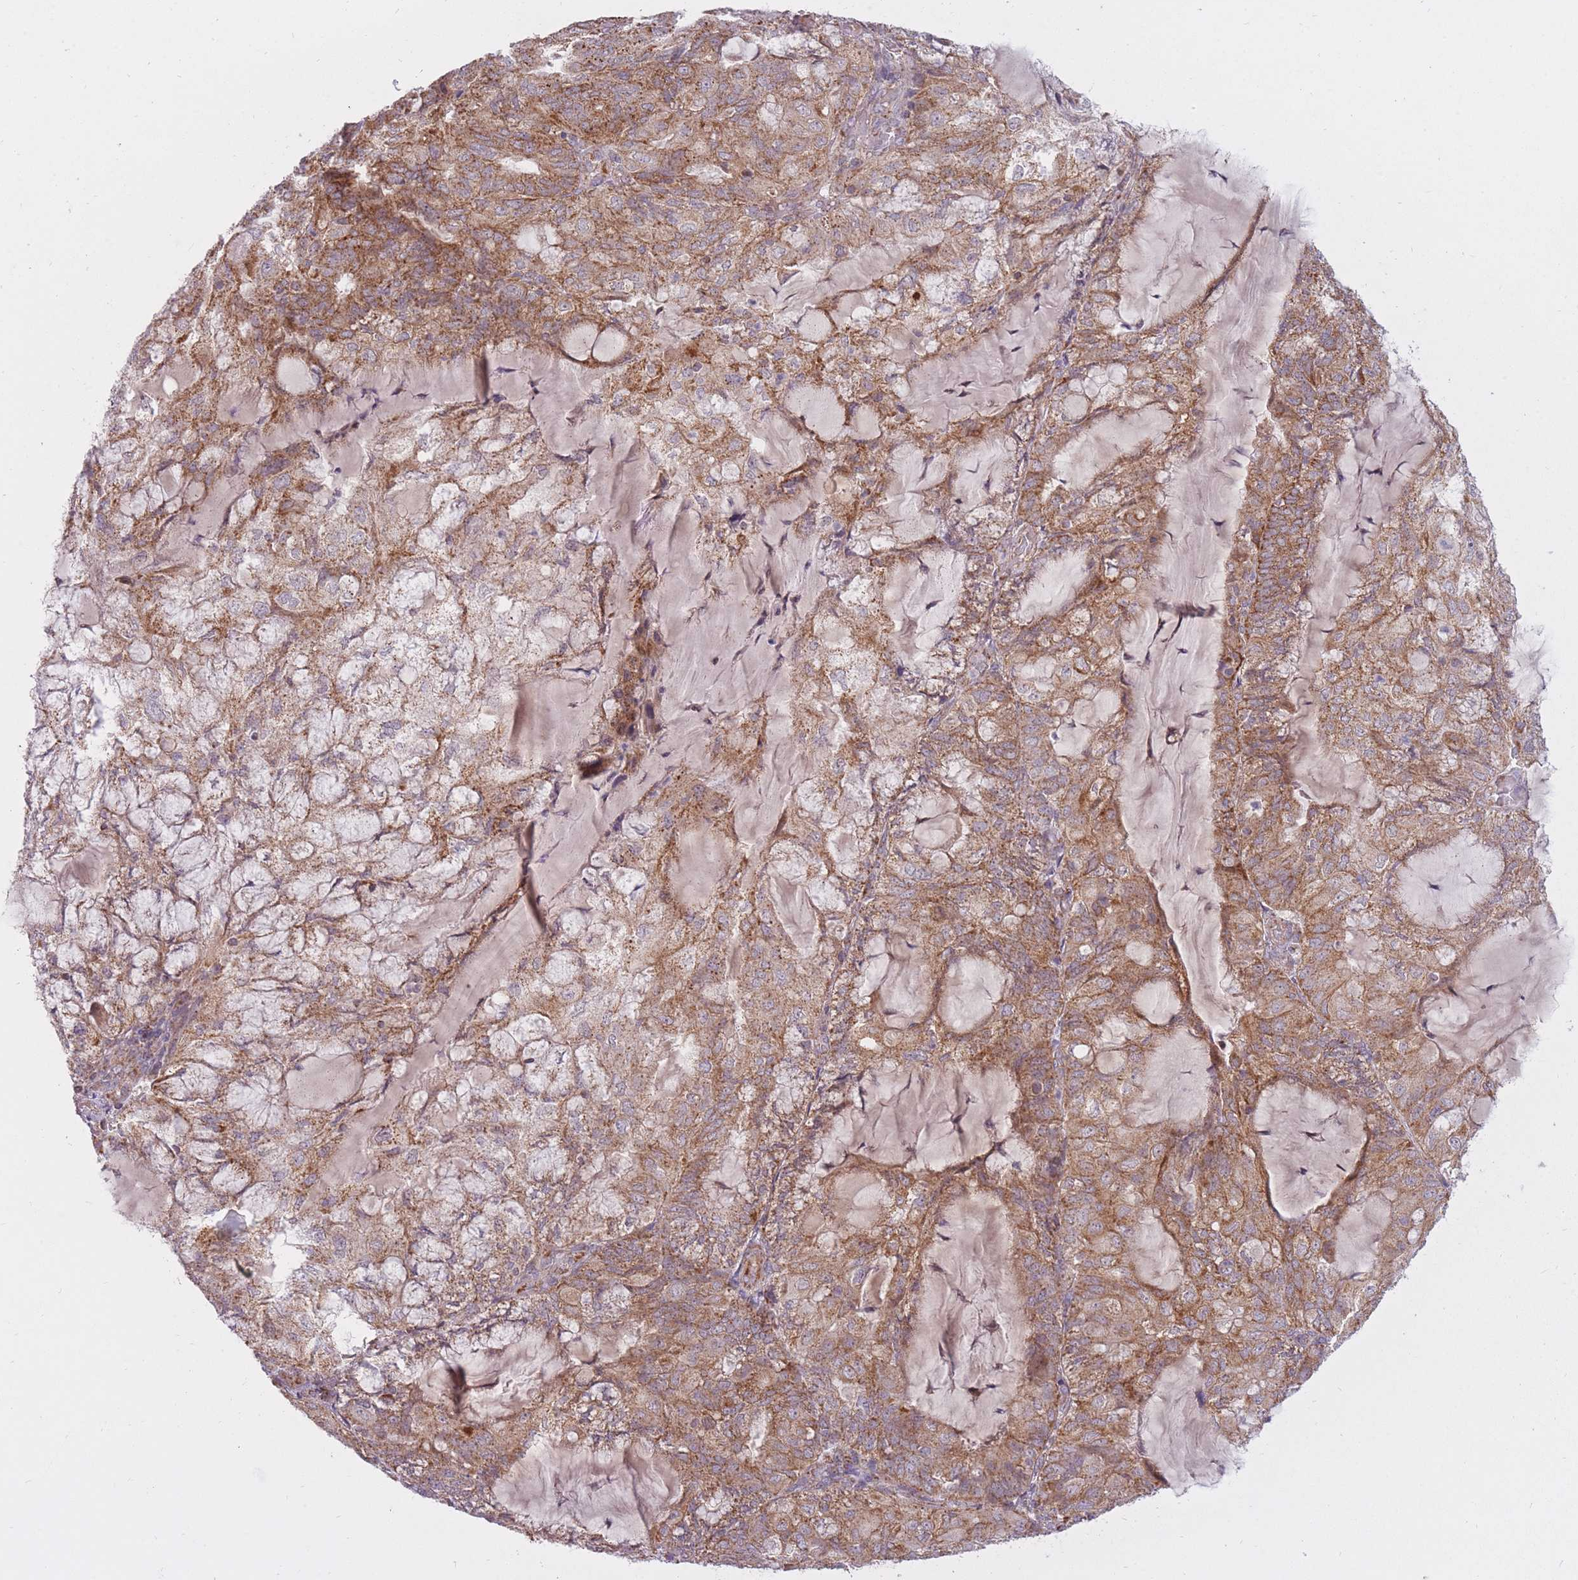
{"staining": {"intensity": "moderate", "quantity": ">75%", "location": "cytoplasmic/membranous"}, "tissue": "endometrial cancer", "cell_type": "Tumor cells", "image_type": "cancer", "snomed": [{"axis": "morphology", "description": "Adenocarcinoma, NOS"}, {"axis": "topography", "description": "Endometrium"}], "caption": "There is medium levels of moderate cytoplasmic/membranous positivity in tumor cells of adenocarcinoma (endometrial), as demonstrated by immunohistochemical staining (brown color).", "gene": "LIN7C", "patient": {"sex": "female", "age": 81}}